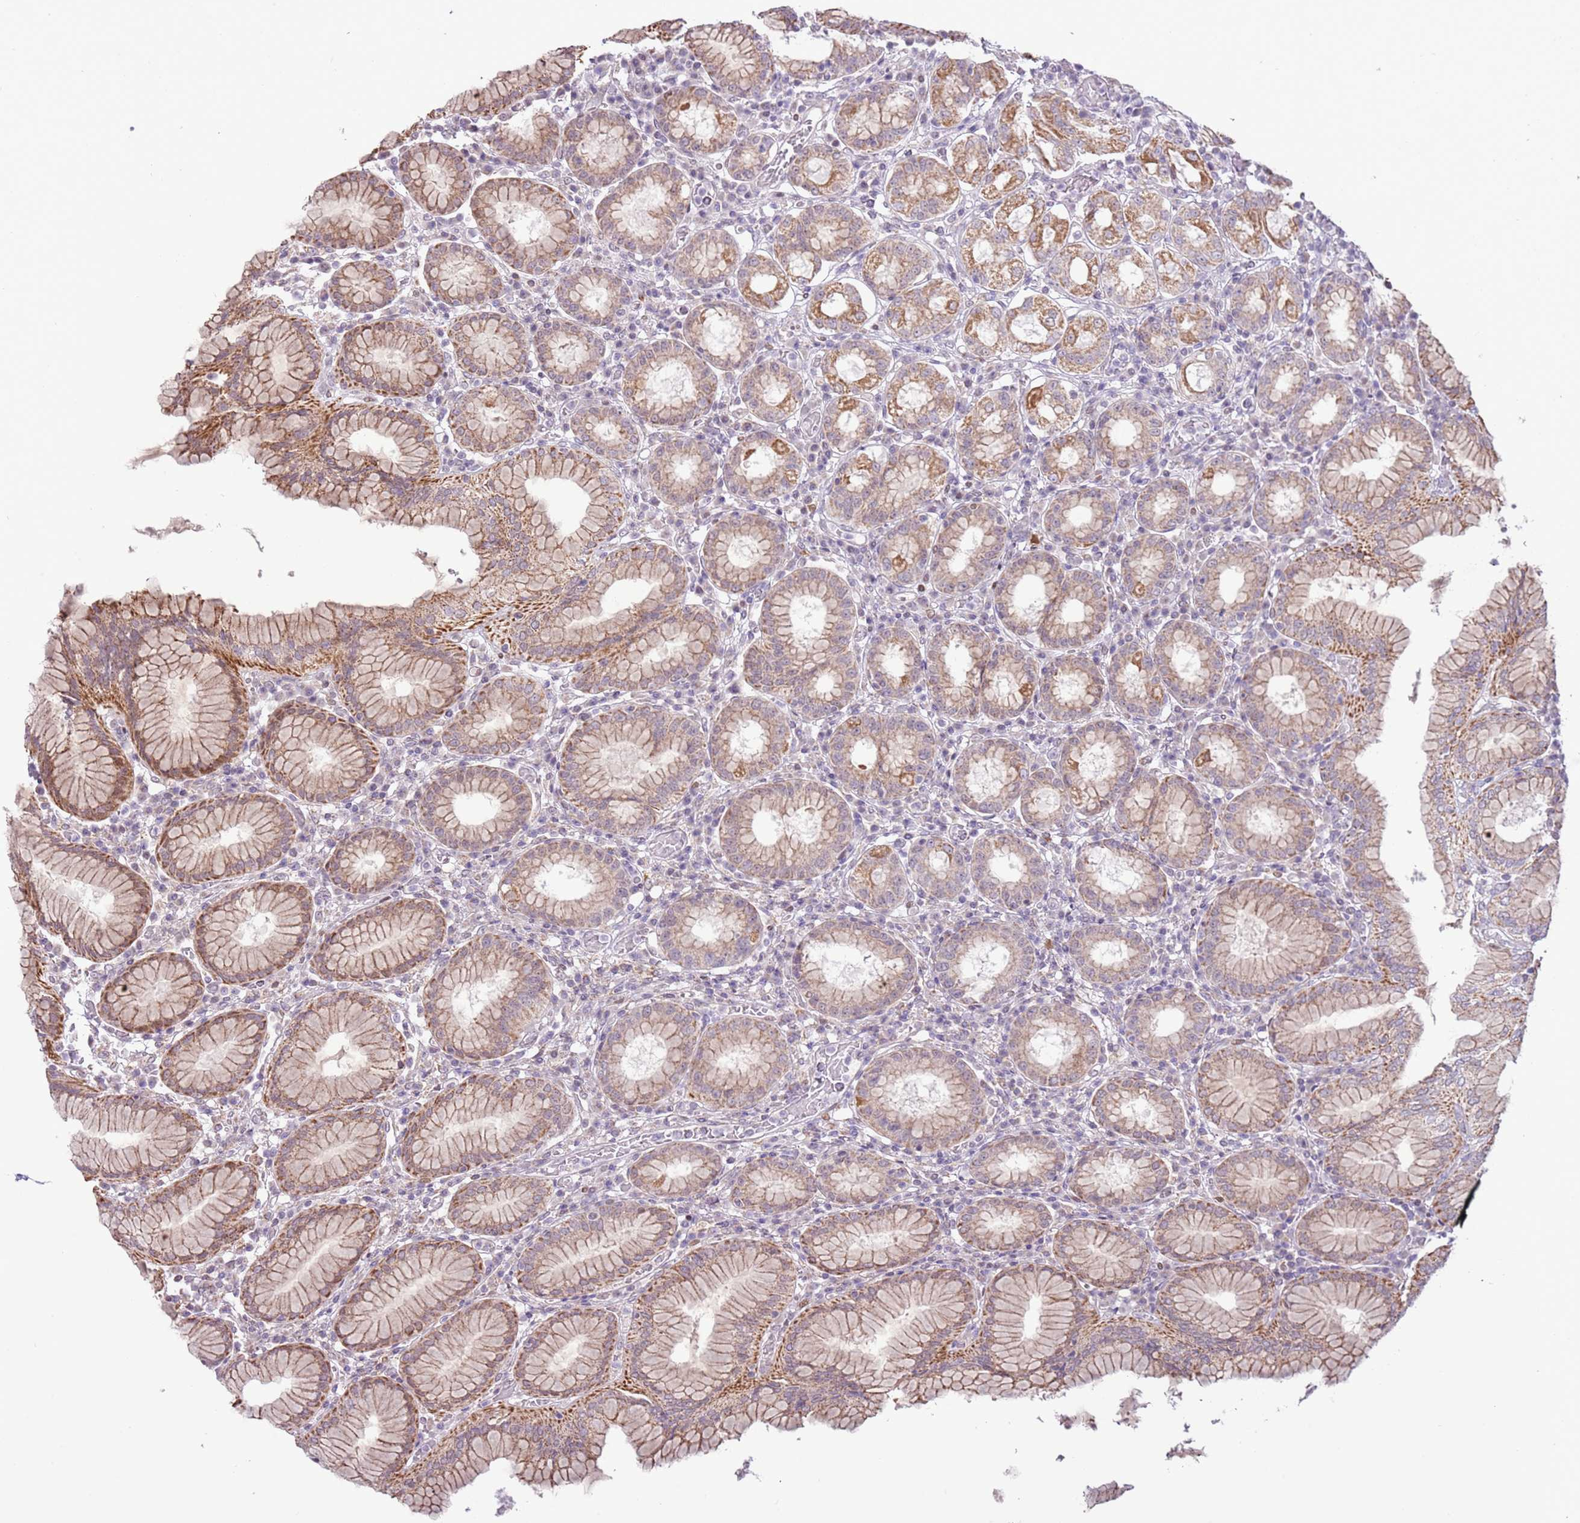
{"staining": {"intensity": "moderate", "quantity": "25%-75%", "location": "cytoplasmic/membranous"}, "tissue": "stomach", "cell_type": "Glandular cells", "image_type": "normal", "snomed": [{"axis": "morphology", "description": "Normal tissue, NOS"}, {"axis": "topography", "description": "Stomach"}, {"axis": "topography", "description": "Stomach, lower"}], "caption": "IHC (DAB) staining of benign human stomach exhibits moderate cytoplasmic/membranous protein positivity in about 25%-75% of glandular cells.", "gene": "MLLT11", "patient": {"sex": "female", "age": 56}}